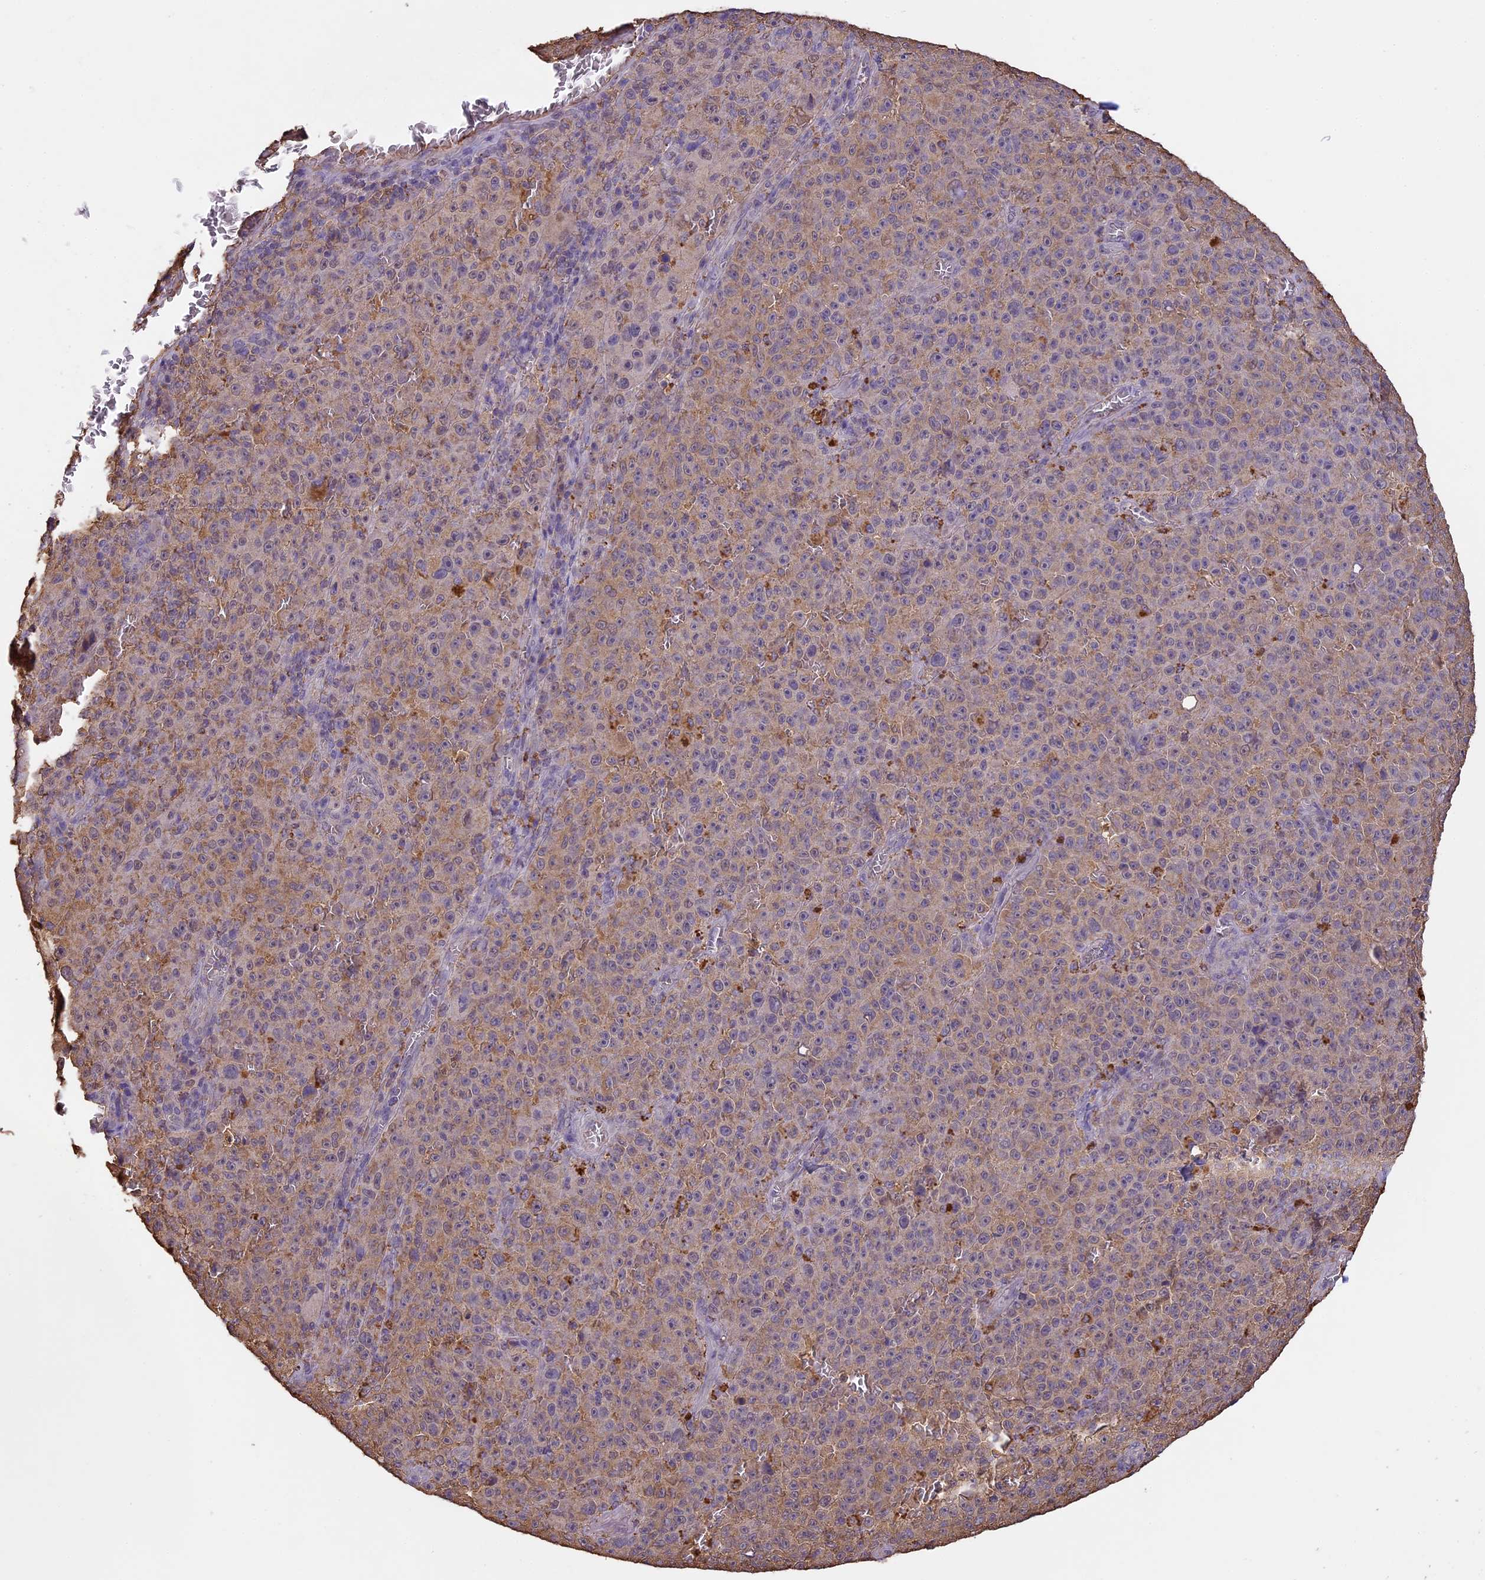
{"staining": {"intensity": "weak", "quantity": "<25%", "location": "cytoplasmic/membranous"}, "tissue": "melanoma", "cell_type": "Tumor cells", "image_type": "cancer", "snomed": [{"axis": "morphology", "description": "Malignant melanoma, NOS"}, {"axis": "topography", "description": "Skin"}], "caption": "Immunohistochemistry micrograph of malignant melanoma stained for a protein (brown), which reveals no expression in tumor cells.", "gene": "ARHGAP19", "patient": {"sex": "female", "age": 82}}